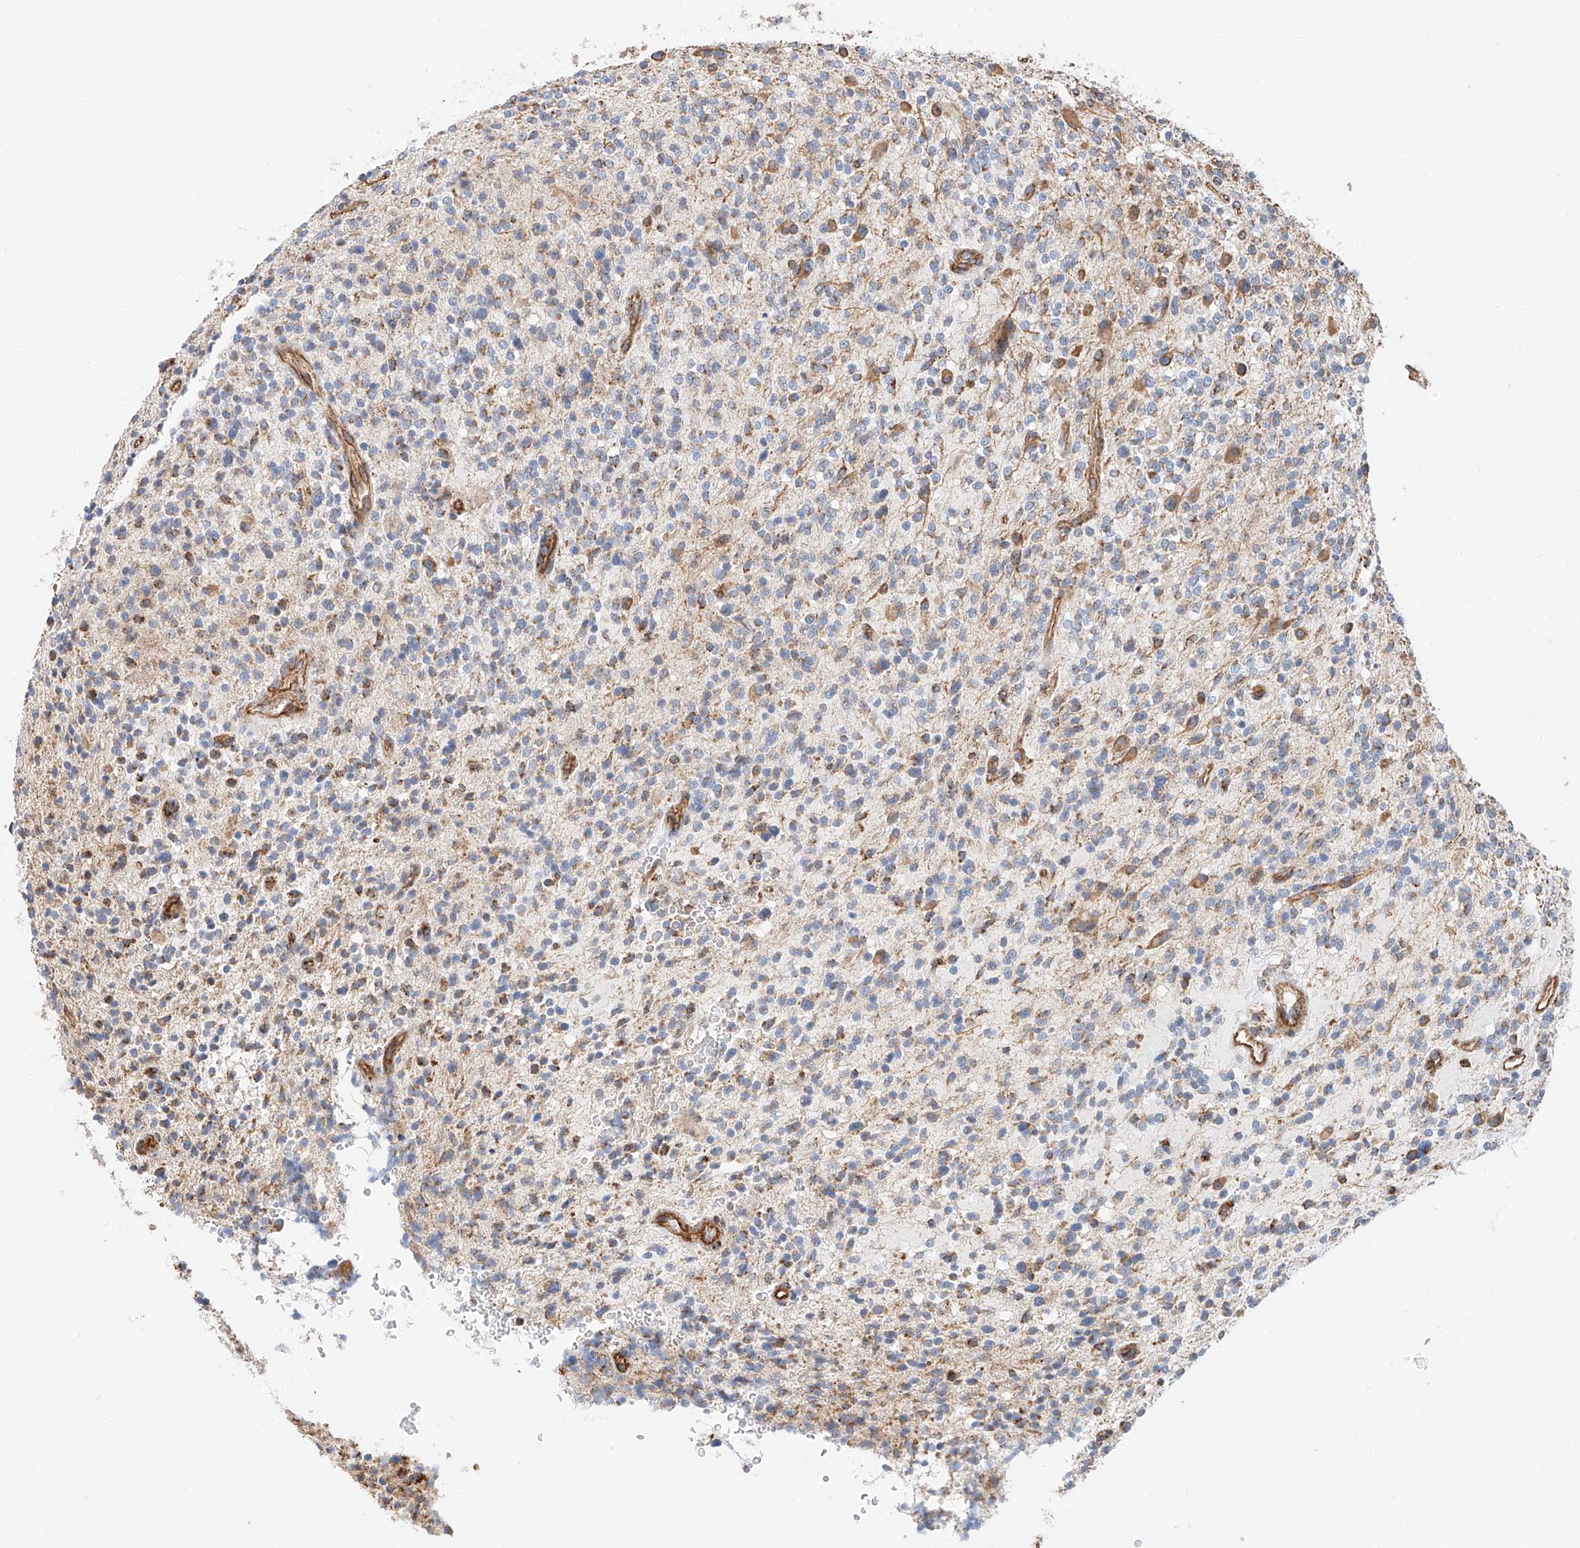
{"staining": {"intensity": "negative", "quantity": "none", "location": "none"}, "tissue": "glioma", "cell_type": "Tumor cells", "image_type": "cancer", "snomed": [{"axis": "morphology", "description": "Glioma, malignant, High grade"}, {"axis": "topography", "description": "Brain"}], "caption": "Glioma was stained to show a protein in brown. There is no significant positivity in tumor cells. (DAB IHC visualized using brightfield microscopy, high magnification).", "gene": "NDUFV3", "patient": {"sex": "male", "age": 48}}